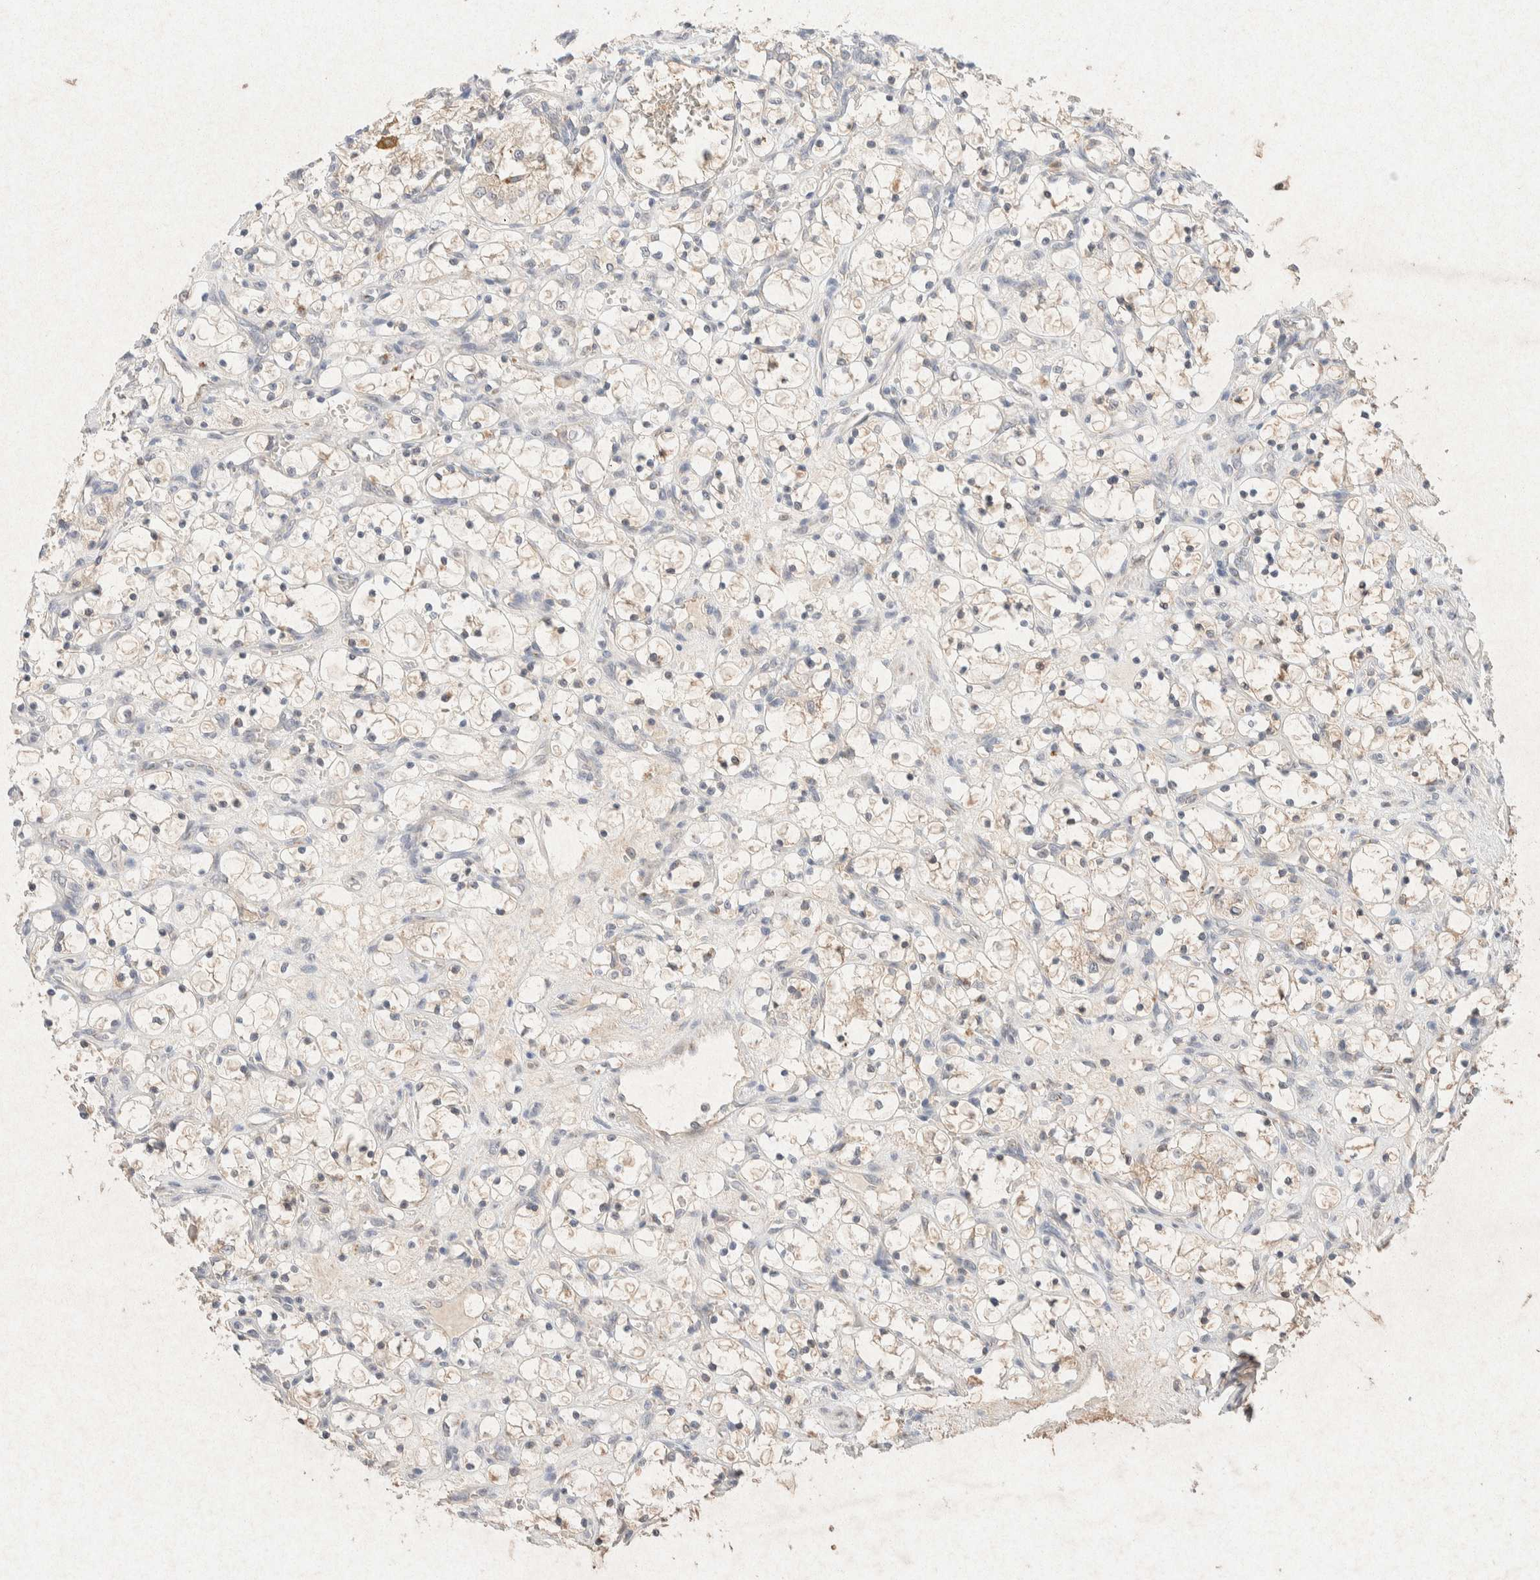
{"staining": {"intensity": "weak", "quantity": "<25%", "location": "cytoplasmic/membranous"}, "tissue": "renal cancer", "cell_type": "Tumor cells", "image_type": "cancer", "snomed": [{"axis": "morphology", "description": "Adenocarcinoma, NOS"}, {"axis": "topography", "description": "Kidney"}], "caption": "High power microscopy histopathology image of an immunohistochemistry histopathology image of renal cancer (adenocarcinoma), revealing no significant expression in tumor cells.", "gene": "GNAI1", "patient": {"sex": "female", "age": 69}}